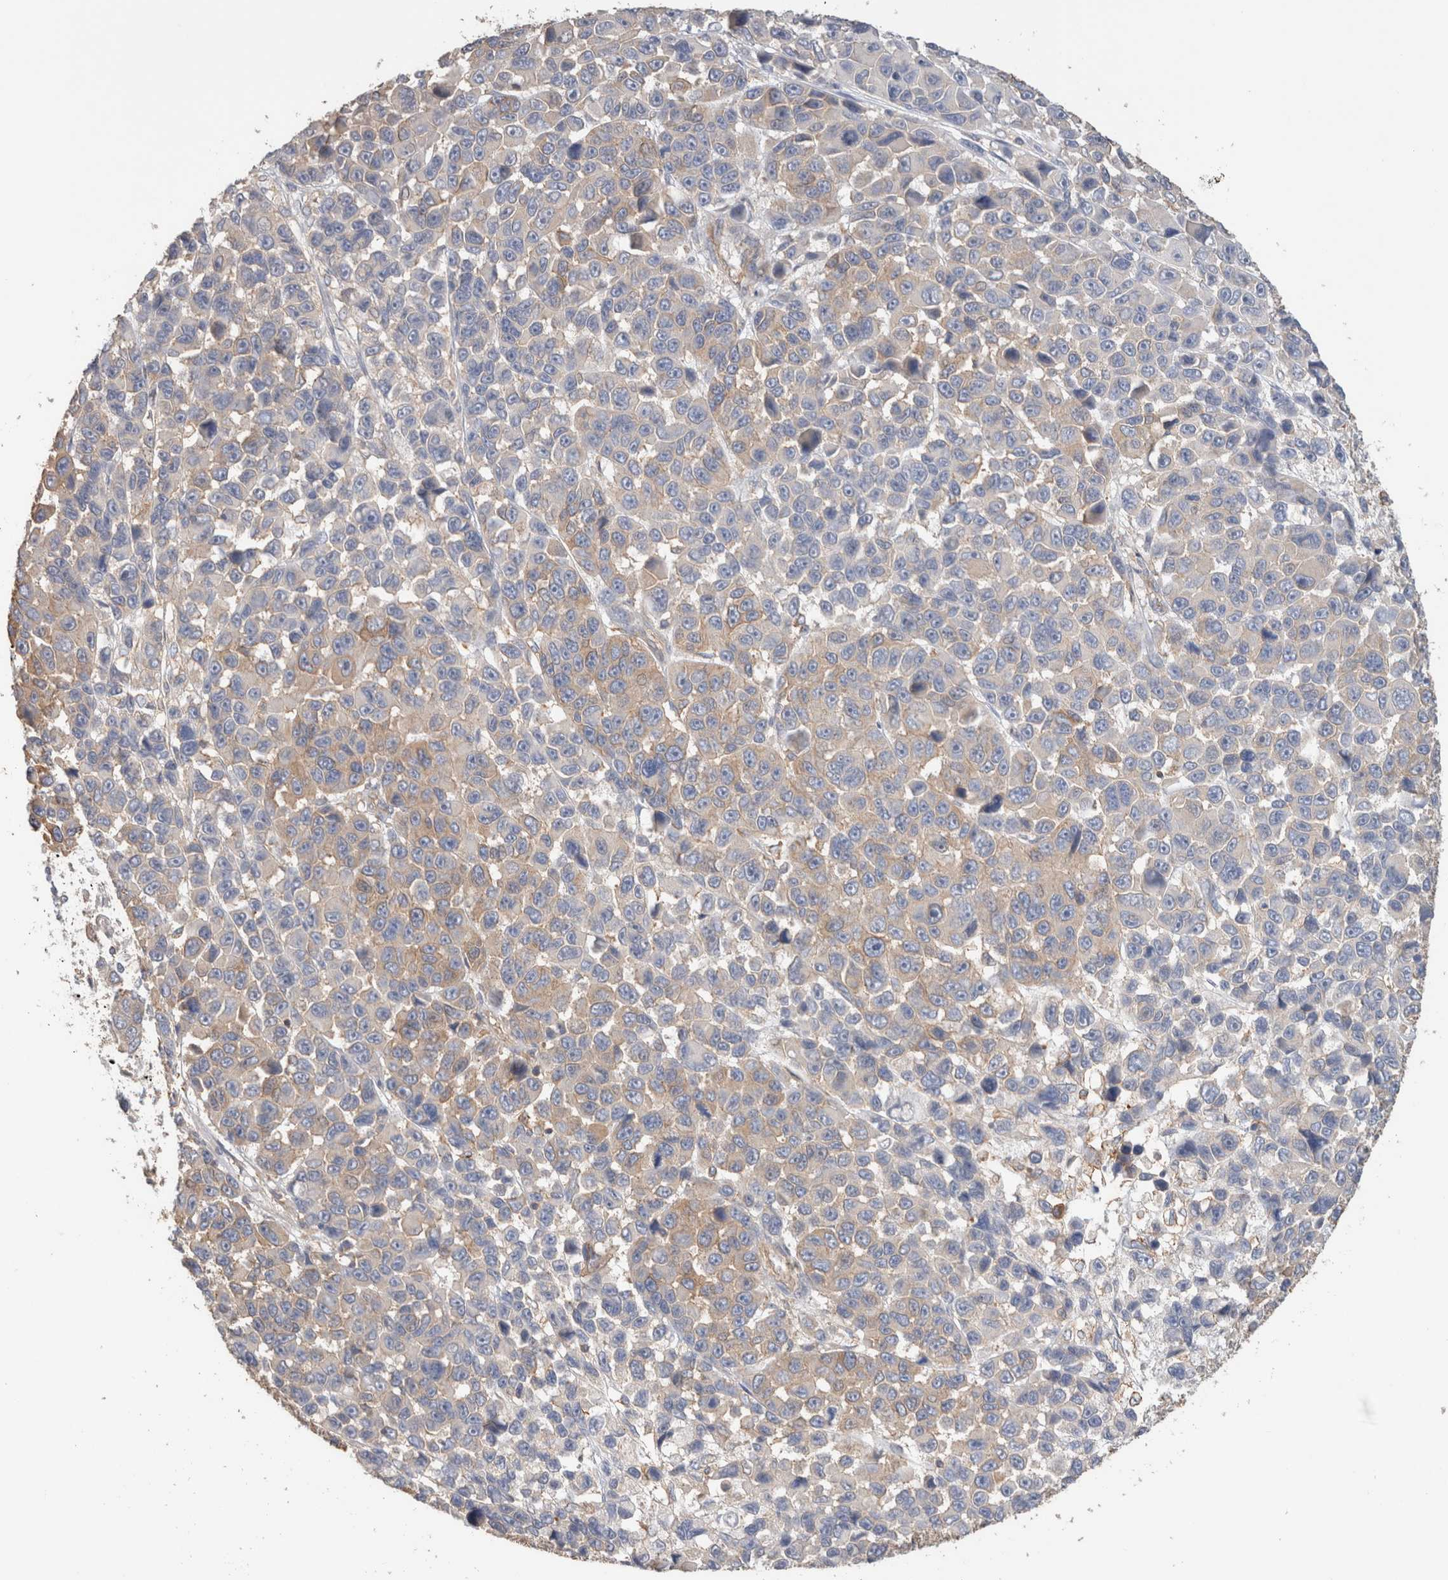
{"staining": {"intensity": "weak", "quantity": "<25%", "location": "cytoplasmic/membranous"}, "tissue": "melanoma", "cell_type": "Tumor cells", "image_type": "cancer", "snomed": [{"axis": "morphology", "description": "Malignant melanoma, NOS"}, {"axis": "topography", "description": "Skin"}], "caption": "Photomicrograph shows no significant protein positivity in tumor cells of melanoma.", "gene": "CFAP418", "patient": {"sex": "male", "age": 53}}